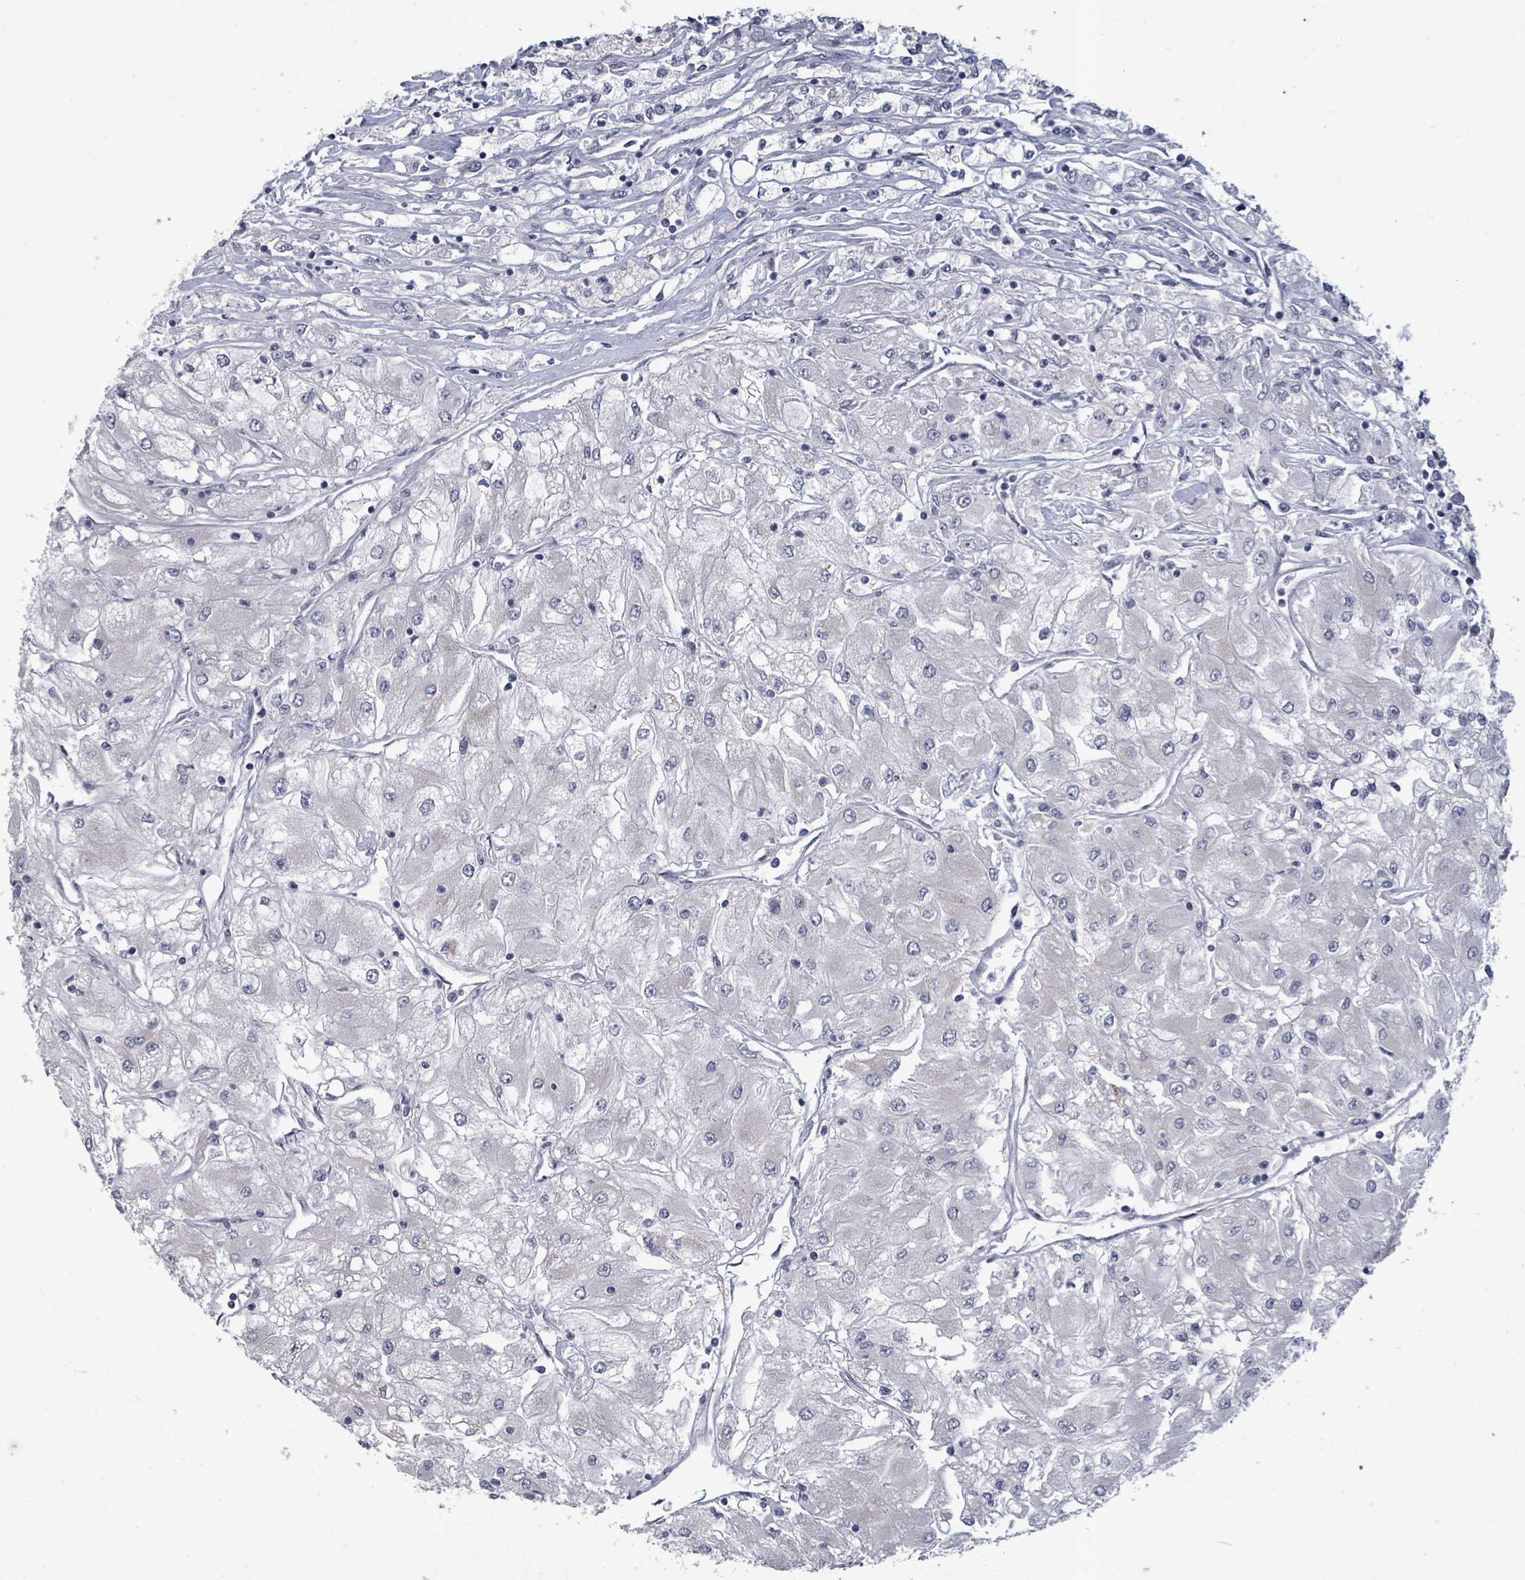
{"staining": {"intensity": "negative", "quantity": "none", "location": "none"}, "tissue": "renal cancer", "cell_type": "Tumor cells", "image_type": "cancer", "snomed": [{"axis": "morphology", "description": "Adenocarcinoma, NOS"}, {"axis": "topography", "description": "Kidney"}], "caption": "This is an immunohistochemistry micrograph of human adenocarcinoma (renal). There is no expression in tumor cells.", "gene": "PTPN20", "patient": {"sex": "male", "age": 80}}